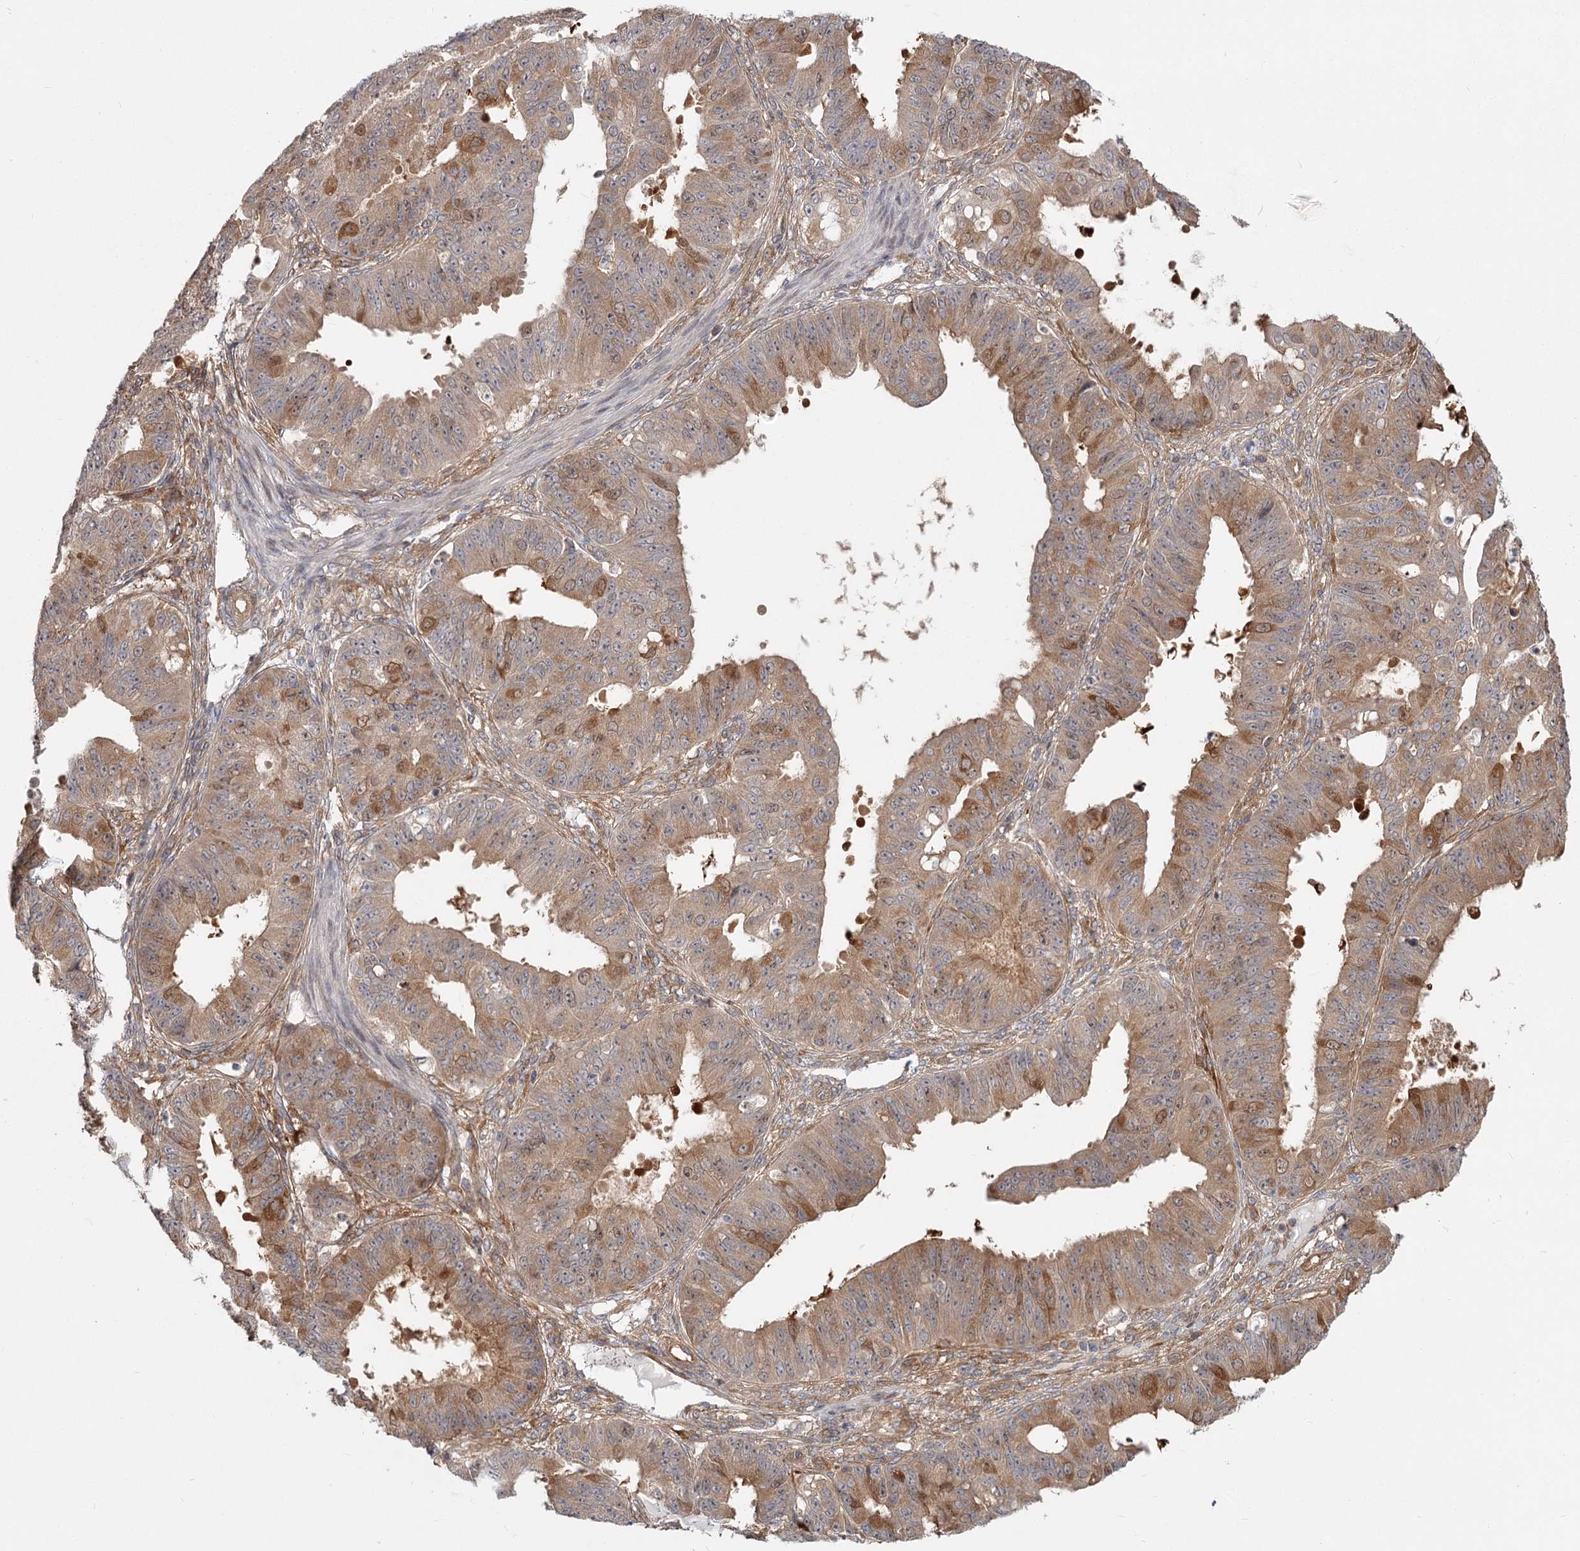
{"staining": {"intensity": "moderate", "quantity": "<25%", "location": "cytoplasmic/membranous"}, "tissue": "ovarian cancer", "cell_type": "Tumor cells", "image_type": "cancer", "snomed": [{"axis": "morphology", "description": "Carcinoma, endometroid"}, {"axis": "topography", "description": "Appendix"}, {"axis": "topography", "description": "Ovary"}], "caption": "Immunohistochemical staining of human endometroid carcinoma (ovarian) shows low levels of moderate cytoplasmic/membranous positivity in about <25% of tumor cells.", "gene": "CCNG2", "patient": {"sex": "female", "age": 42}}